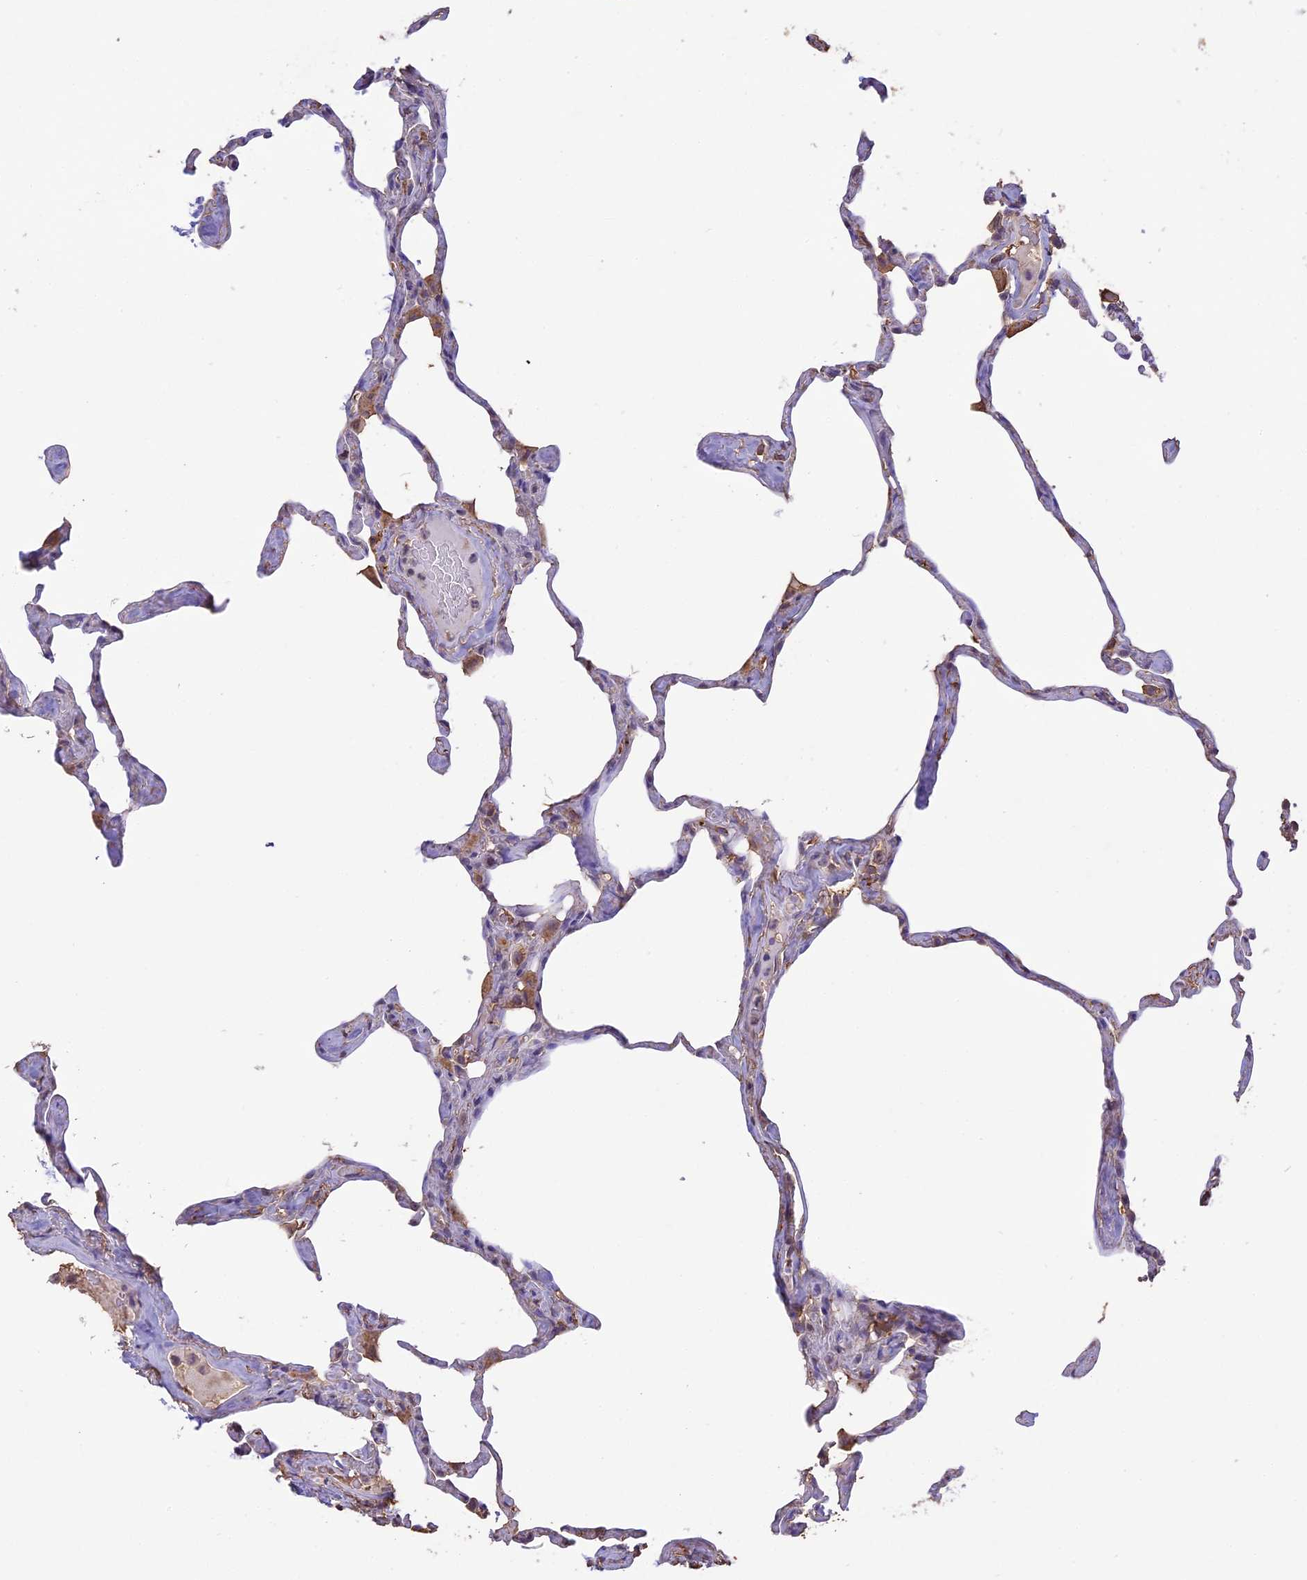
{"staining": {"intensity": "moderate", "quantity": "<25%", "location": "cytoplasmic/membranous"}, "tissue": "lung", "cell_type": "Alveolar cells", "image_type": "normal", "snomed": [{"axis": "morphology", "description": "Normal tissue, NOS"}, {"axis": "topography", "description": "Lung"}], "caption": "IHC micrograph of unremarkable human lung stained for a protein (brown), which shows low levels of moderate cytoplasmic/membranous positivity in about <25% of alveolar cells.", "gene": "ARHGAP19", "patient": {"sex": "male", "age": 65}}